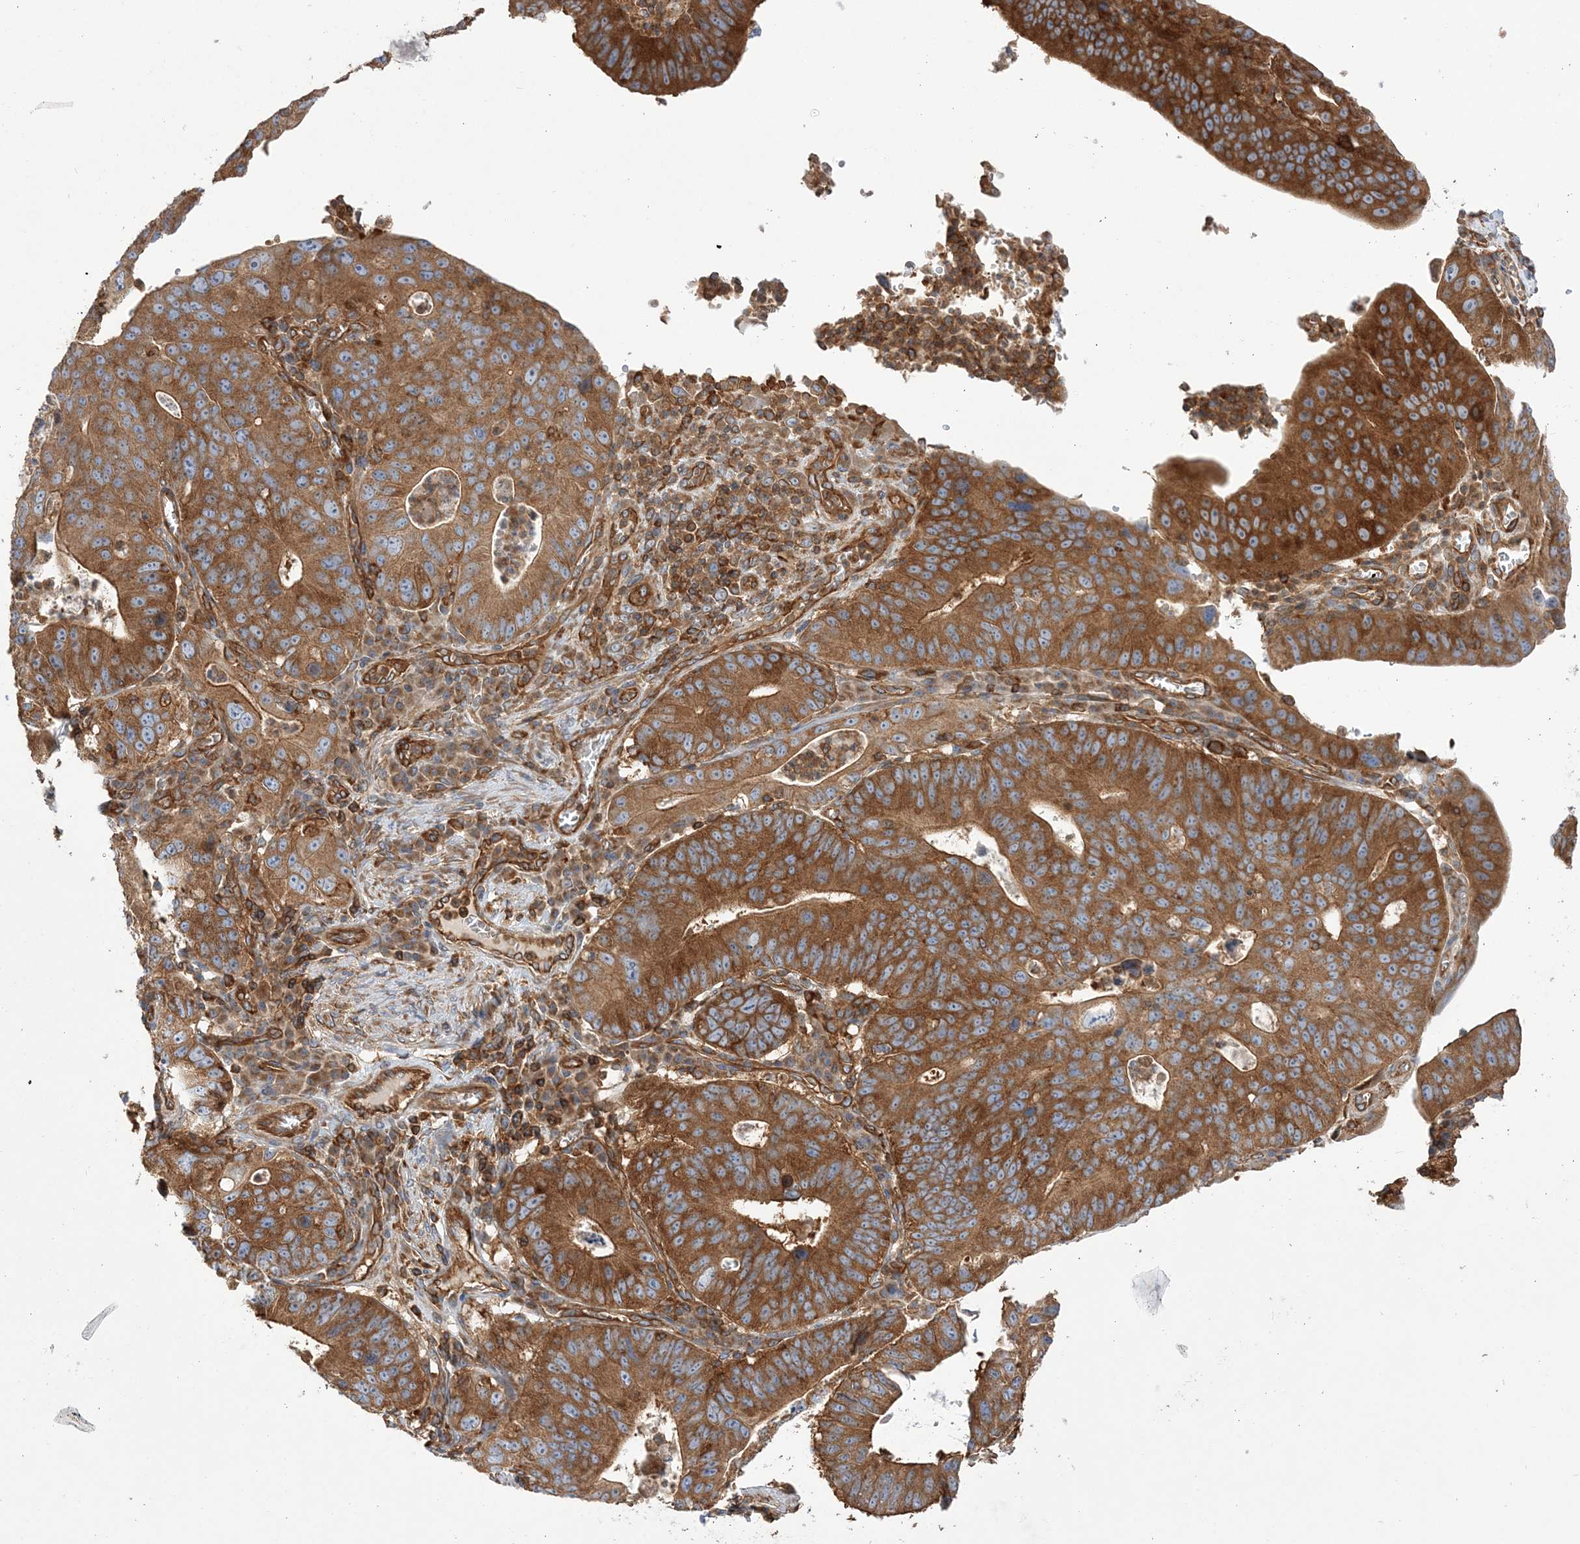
{"staining": {"intensity": "strong", "quantity": ">75%", "location": "cytoplasmic/membranous"}, "tissue": "stomach cancer", "cell_type": "Tumor cells", "image_type": "cancer", "snomed": [{"axis": "morphology", "description": "Adenocarcinoma, NOS"}, {"axis": "topography", "description": "Stomach"}], "caption": "Protein staining of stomach adenocarcinoma tissue displays strong cytoplasmic/membranous positivity in approximately >75% of tumor cells. (brown staining indicates protein expression, while blue staining denotes nuclei).", "gene": "TBC1D5", "patient": {"sex": "male", "age": 59}}